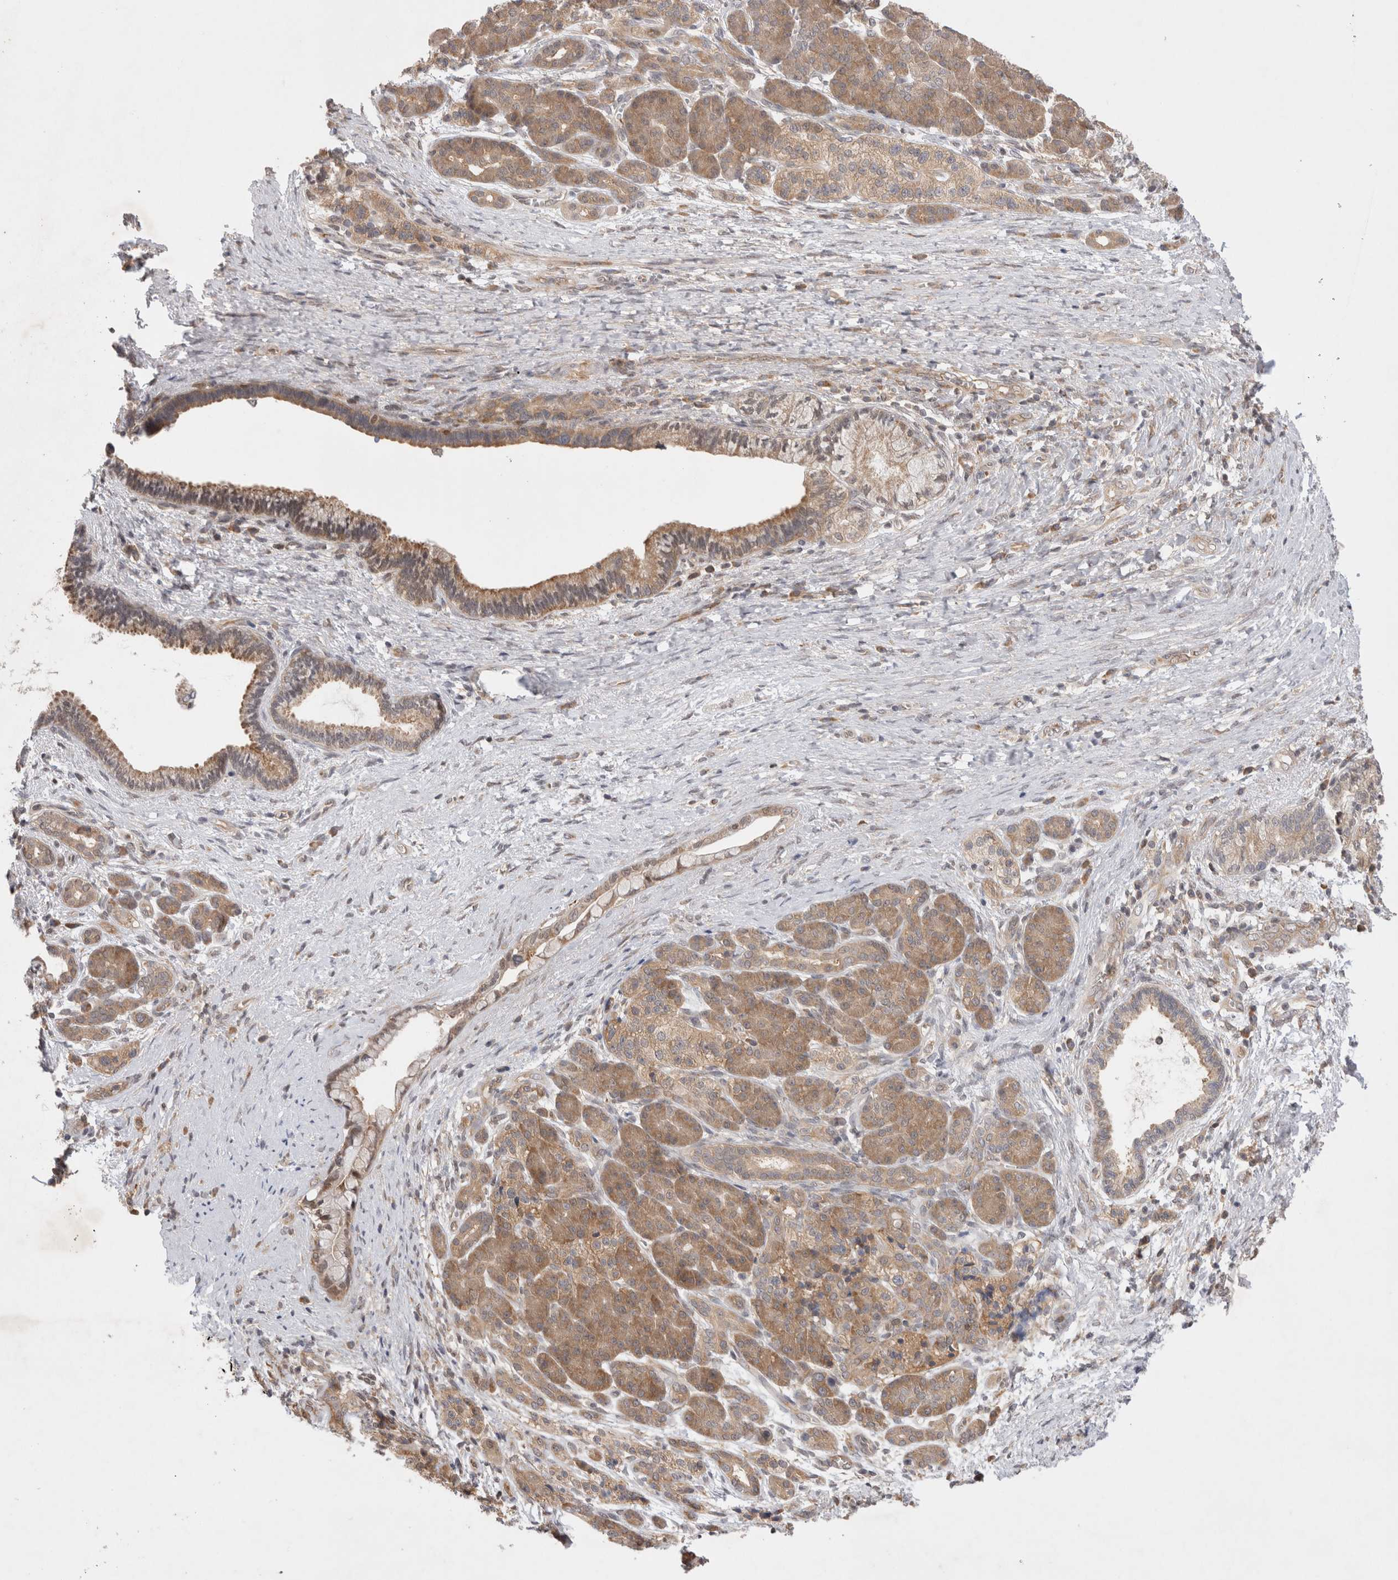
{"staining": {"intensity": "weak", "quantity": ">75%", "location": "cytoplasmic/membranous,nuclear"}, "tissue": "pancreatic cancer", "cell_type": "Tumor cells", "image_type": "cancer", "snomed": [{"axis": "morphology", "description": "Adenocarcinoma, NOS"}, {"axis": "topography", "description": "Pancreas"}], "caption": "IHC micrograph of human pancreatic cancer (adenocarcinoma) stained for a protein (brown), which reveals low levels of weak cytoplasmic/membranous and nuclear expression in approximately >75% of tumor cells.", "gene": "EIF3E", "patient": {"sex": "male", "age": 59}}